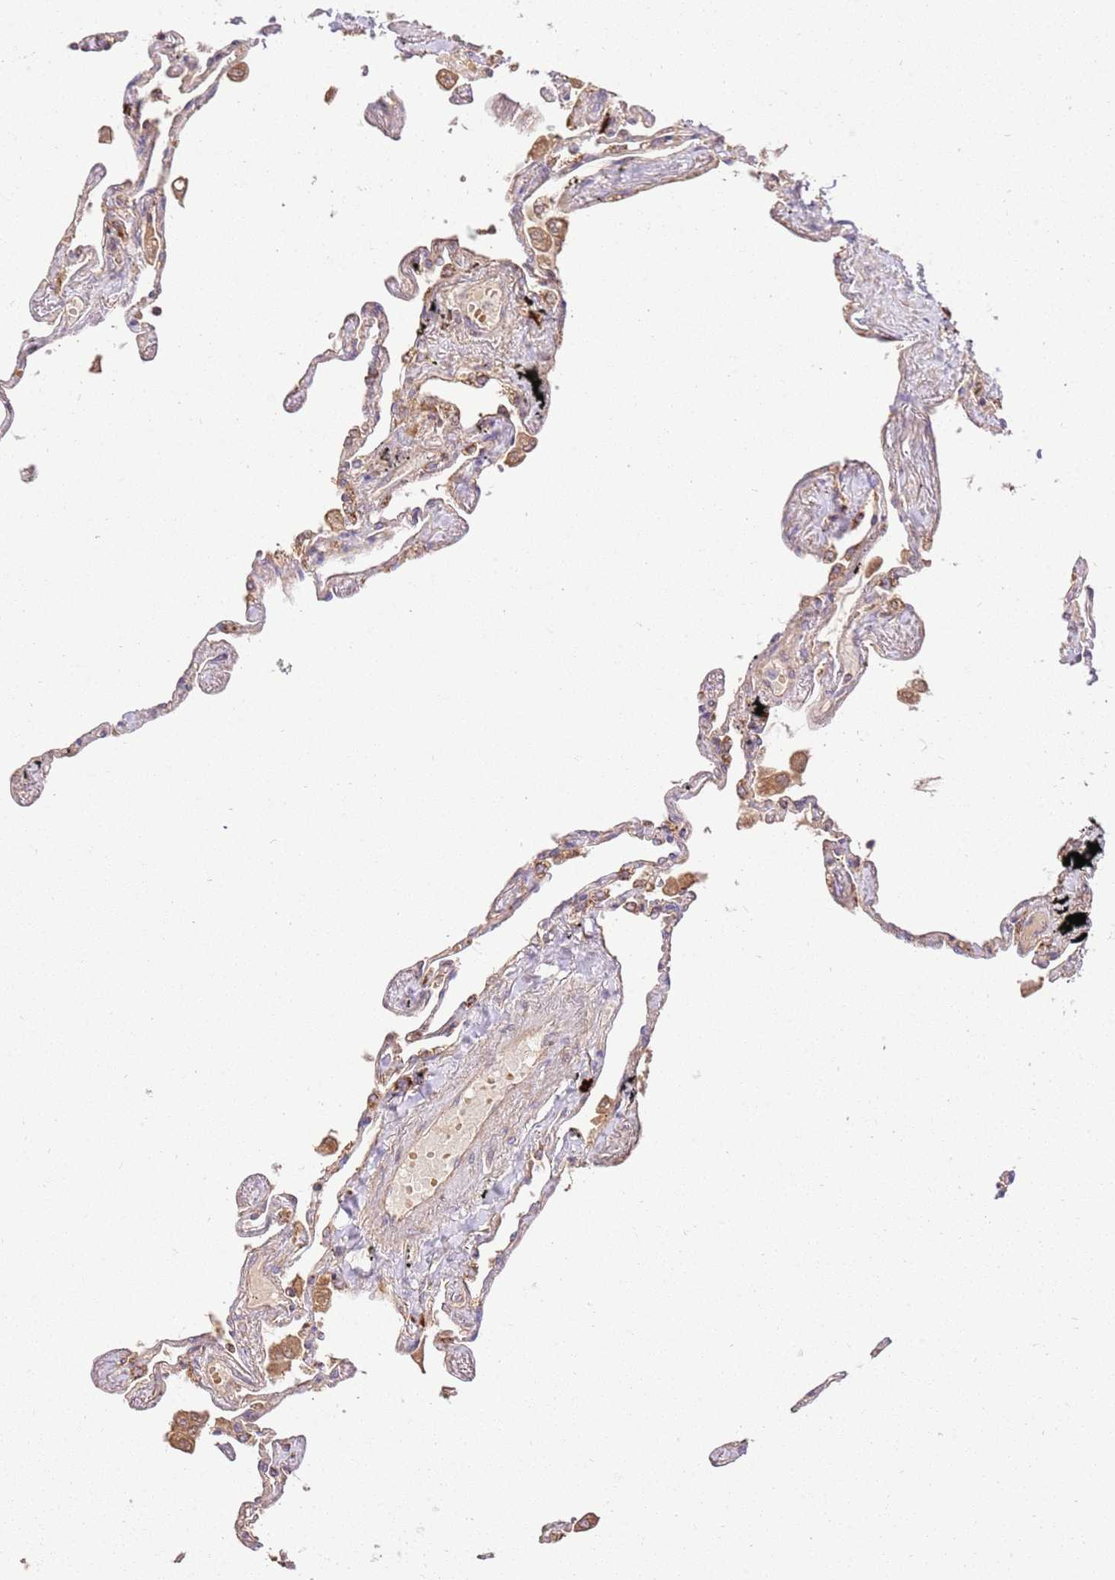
{"staining": {"intensity": "weak", "quantity": "25%-75%", "location": "cytoplasmic/membranous"}, "tissue": "lung", "cell_type": "Alveolar cells", "image_type": "normal", "snomed": [{"axis": "morphology", "description": "Normal tissue, NOS"}, {"axis": "topography", "description": "Lung"}], "caption": "Immunohistochemistry (DAB) staining of benign lung reveals weak cytoplasmic/membranous protein positivity in about 25%-75% of alveolar cells.", "gene": "SPATA2L", "patient": {"sex": "female", "age": 67}}